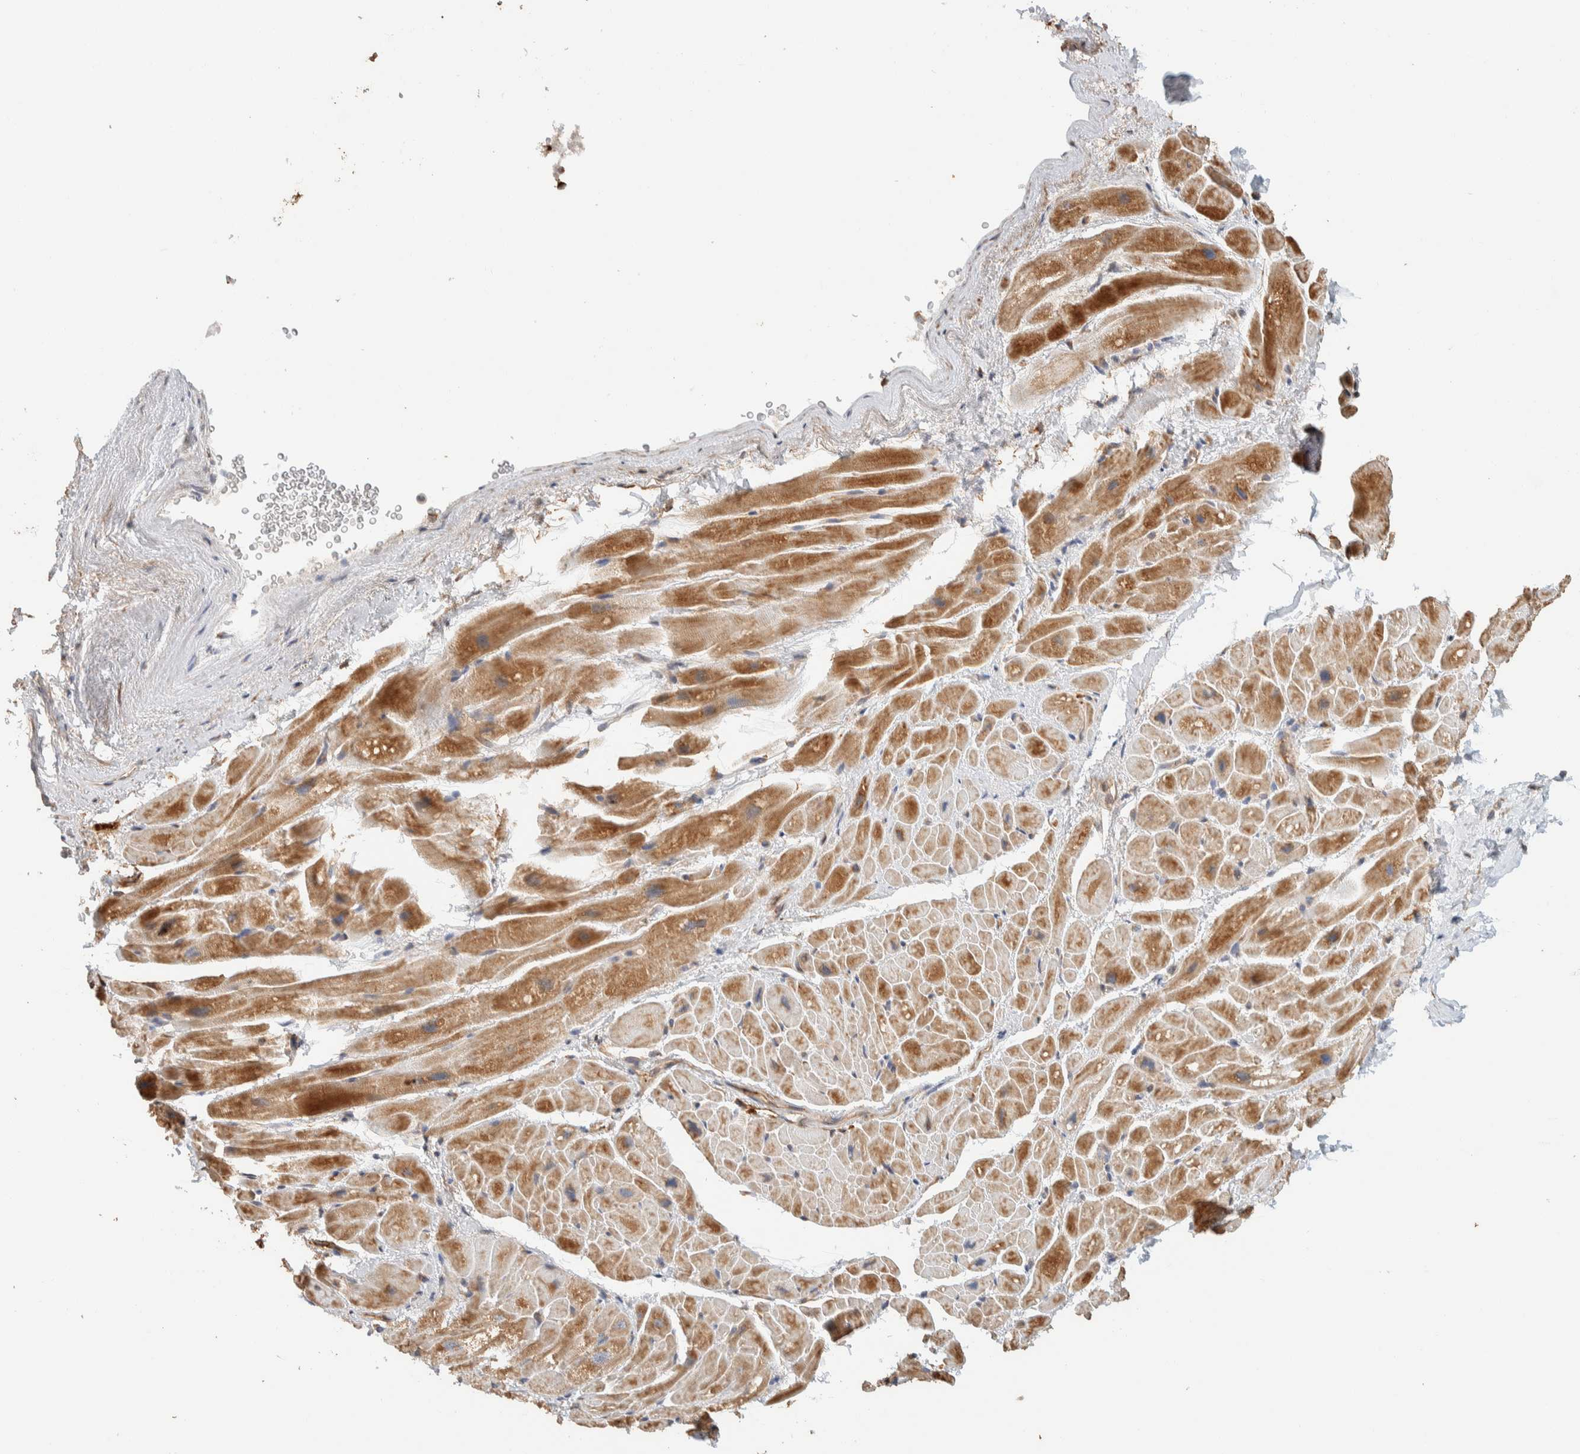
{"staining": {"intensity": "moderate", "quantity": ">75%", "location": "cytoplasmic/membranous"}, "tissue": "heart muscle", "cell_type": "Cardiomyocytes", "image_type": "normal", "snomed": [{"axis": "morphology", "description": "Normal tissue, NOS"}, {"axis": "topography", "description": "Heart"}], "caption": "Immunohistochemical staining of unremarkable human heart muscle shows >75% levels of moderate cytoplasmic/membranous protein staining in approximately >75% of cardiomyocytes. The staining was performed using DAB (3,3'-diaminobenzidine), with brown indicating positive protein expression. Nuclei are stained blue with hematoxylin.", "gene": "KIF9", "patient": {"sex": "male", "age": 49}}